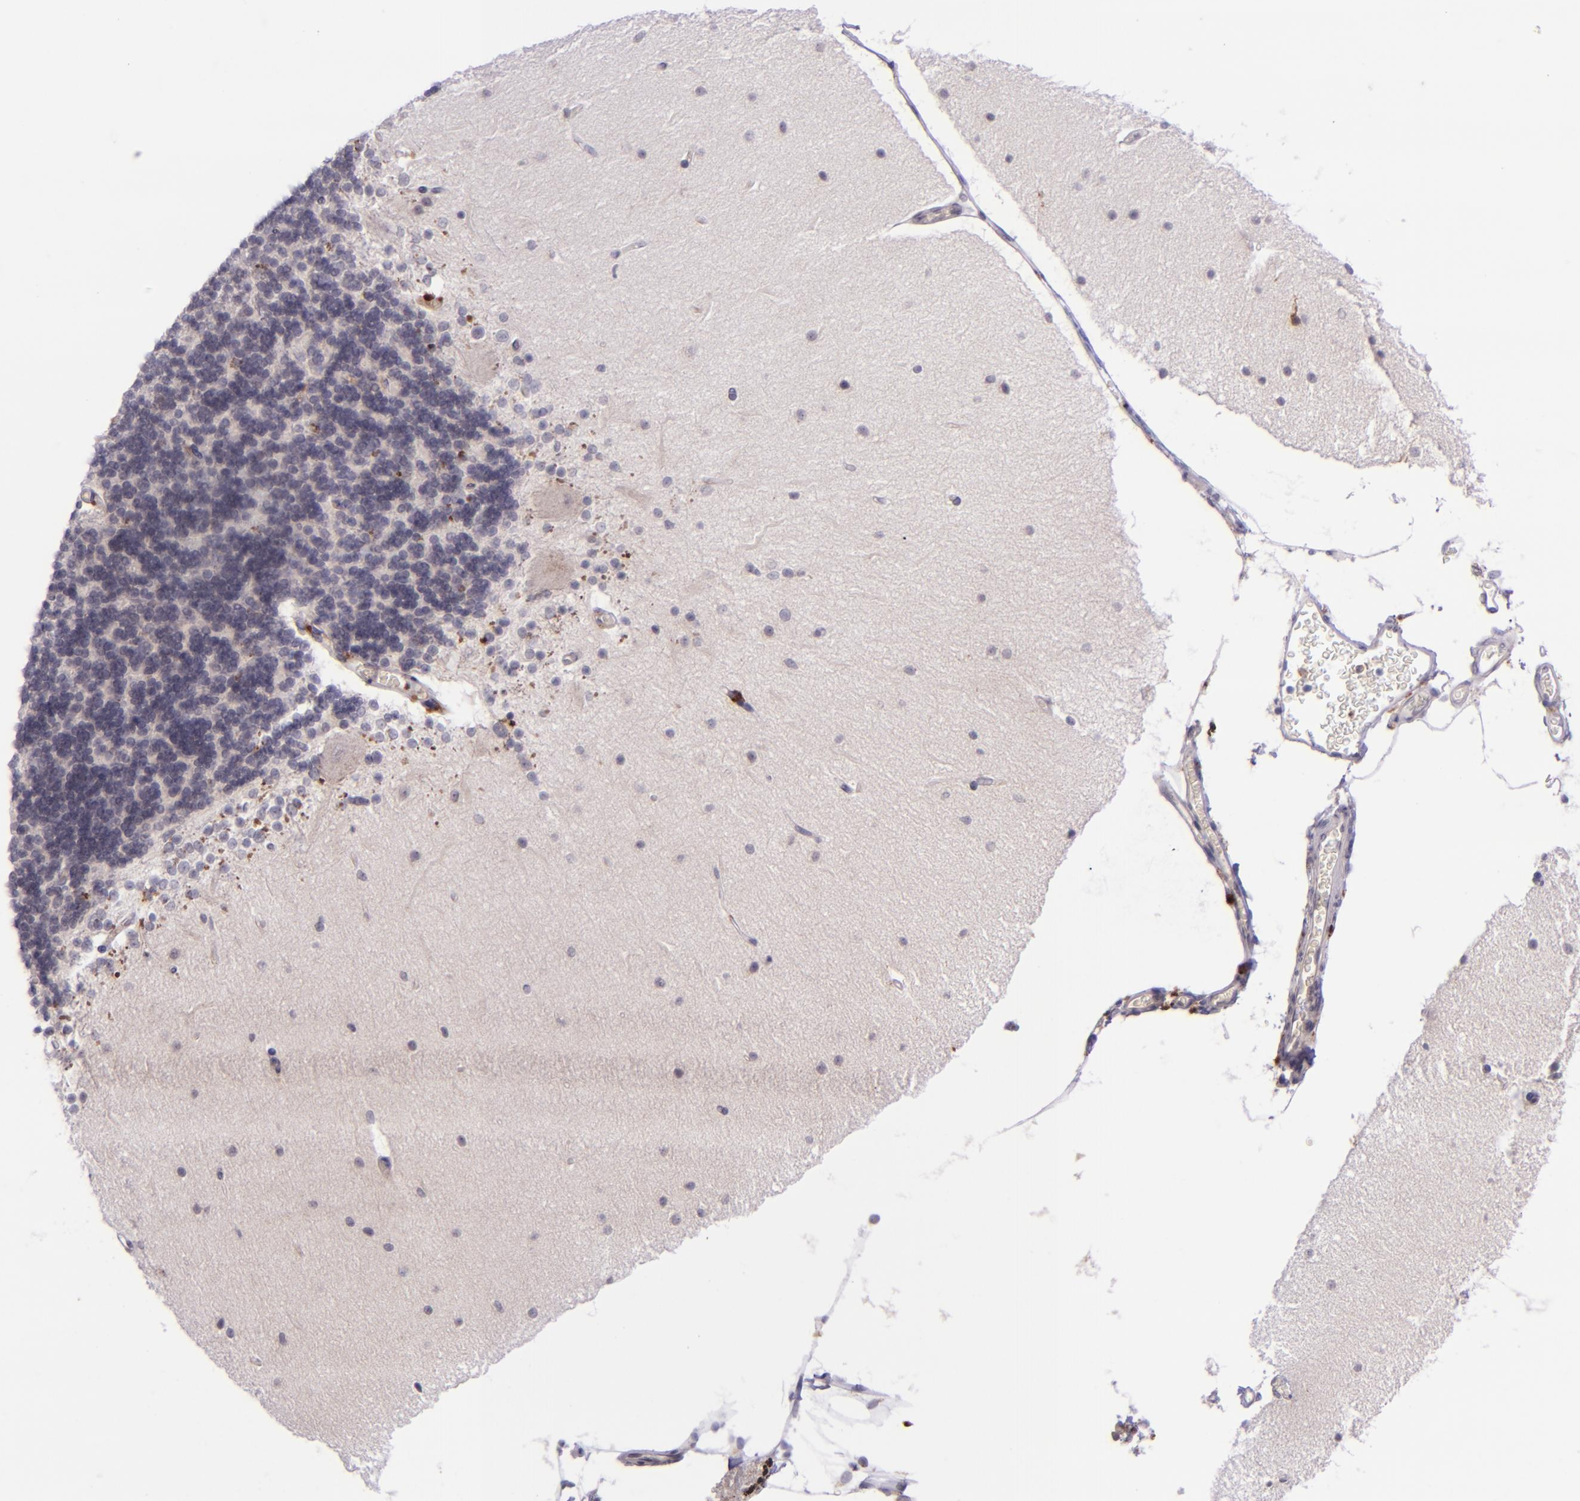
{"staining": {"intensity": "negative", "quantity": "none", "location": "none"}, "tissue": "cerebellum", "cell_type": "Cells in granular layer", "image_type": "normal", "snomed": [{"axis": "morphology", "description": "Normal tissue, NOS"}, {"axis": "topography", "description": "Cerebellum"}], "caption": "A histopathology image of cerebellum stained for a protein exhibits no brown staining in cells in granular layer.", "gene": "SELL", "patient": {"sex": "female", "age": 54}}